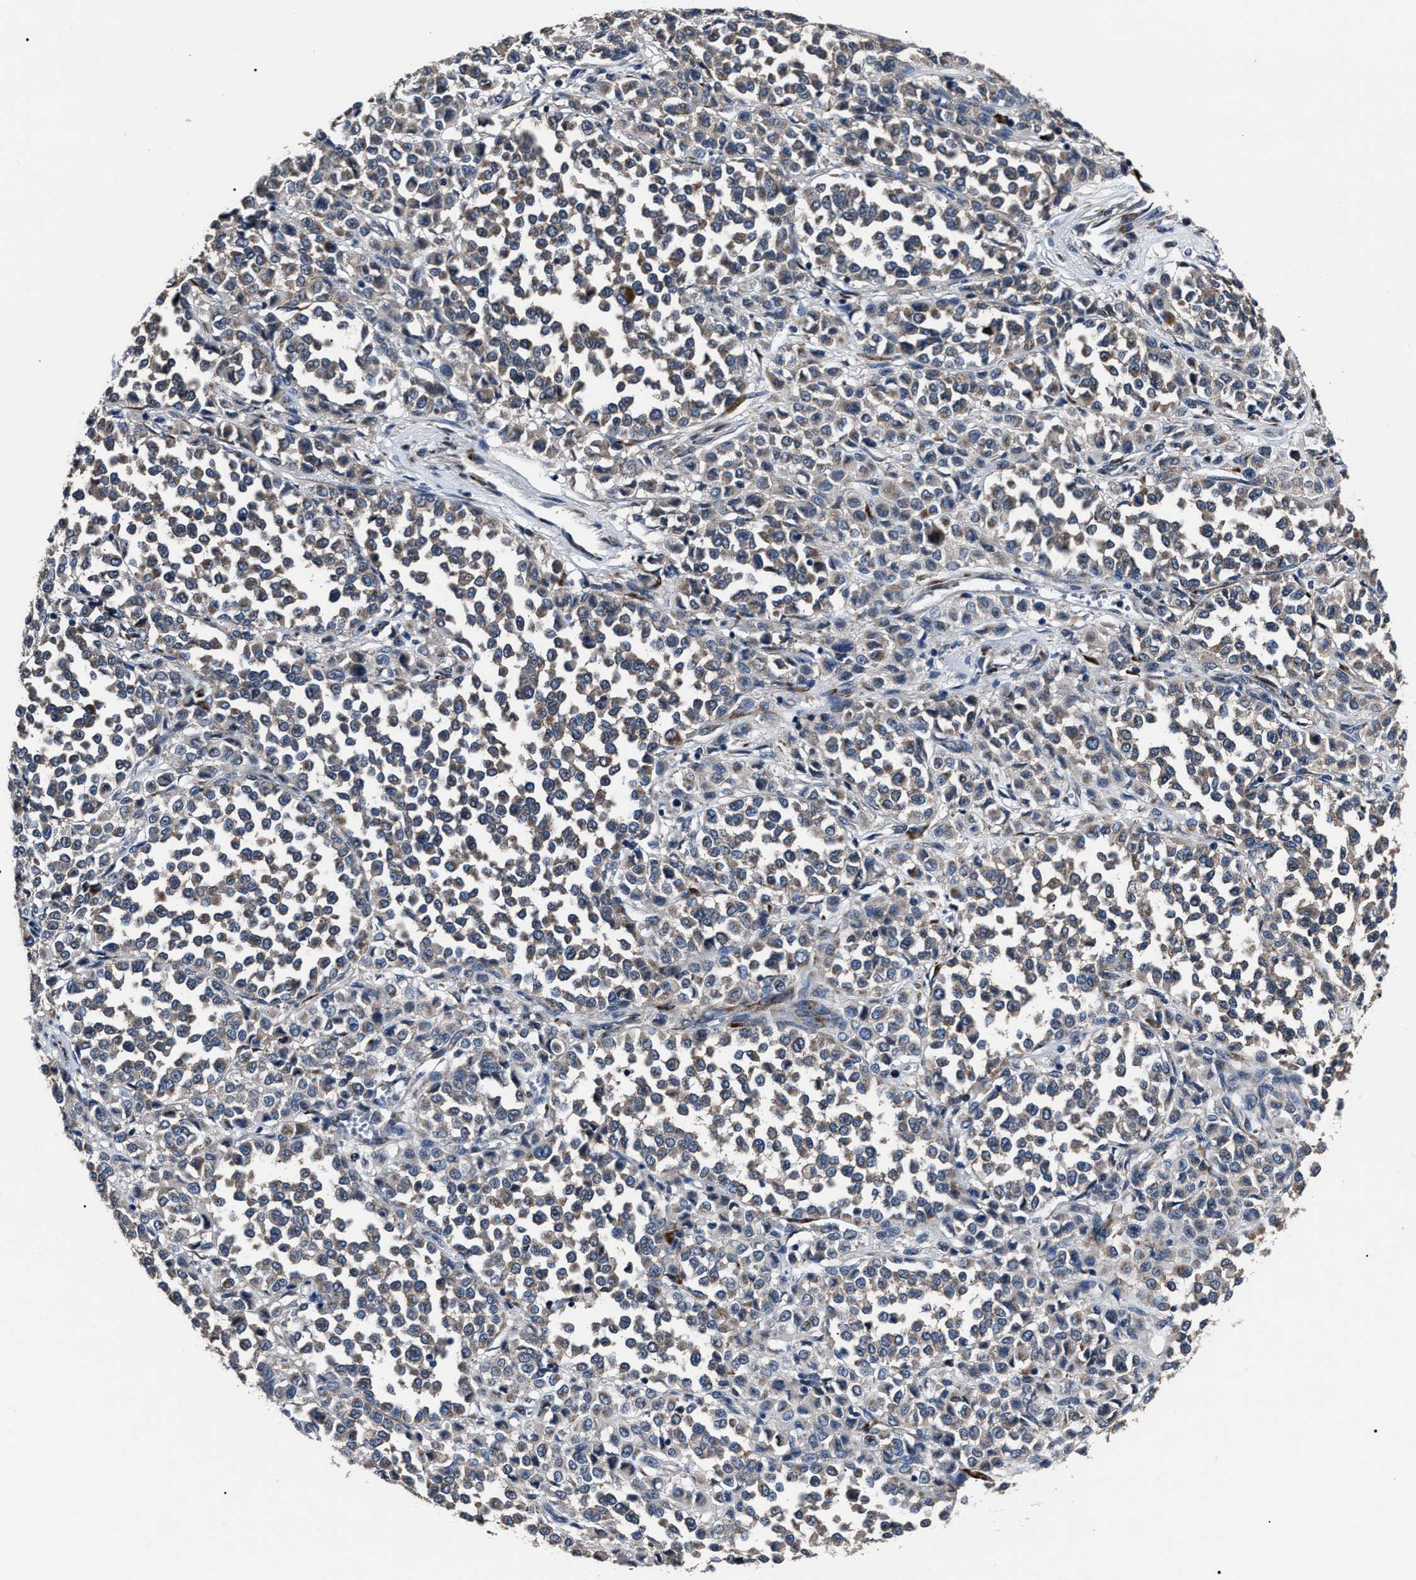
{"staining": {"intensity": "weak", "quantity": ">75%", "location": "cytoplasmic/membranous"}, "tissue": "melanoma", "cell_type": "Tumor cells", "image_type": "cancer", "snomed": [{"axis": "morphology", "description": "Malignant melanoma, Metastatic site"}, {"axis": "topography", "description": "Pancreas"}], "caption": "The photomicrograph exhibits staining of melanoma, revealing weak cytoplasmic/membranous protein expression (brown color) within tumor cells.", "gene": "LRRC14", "patient": {"sex": "female", "age": 30}}